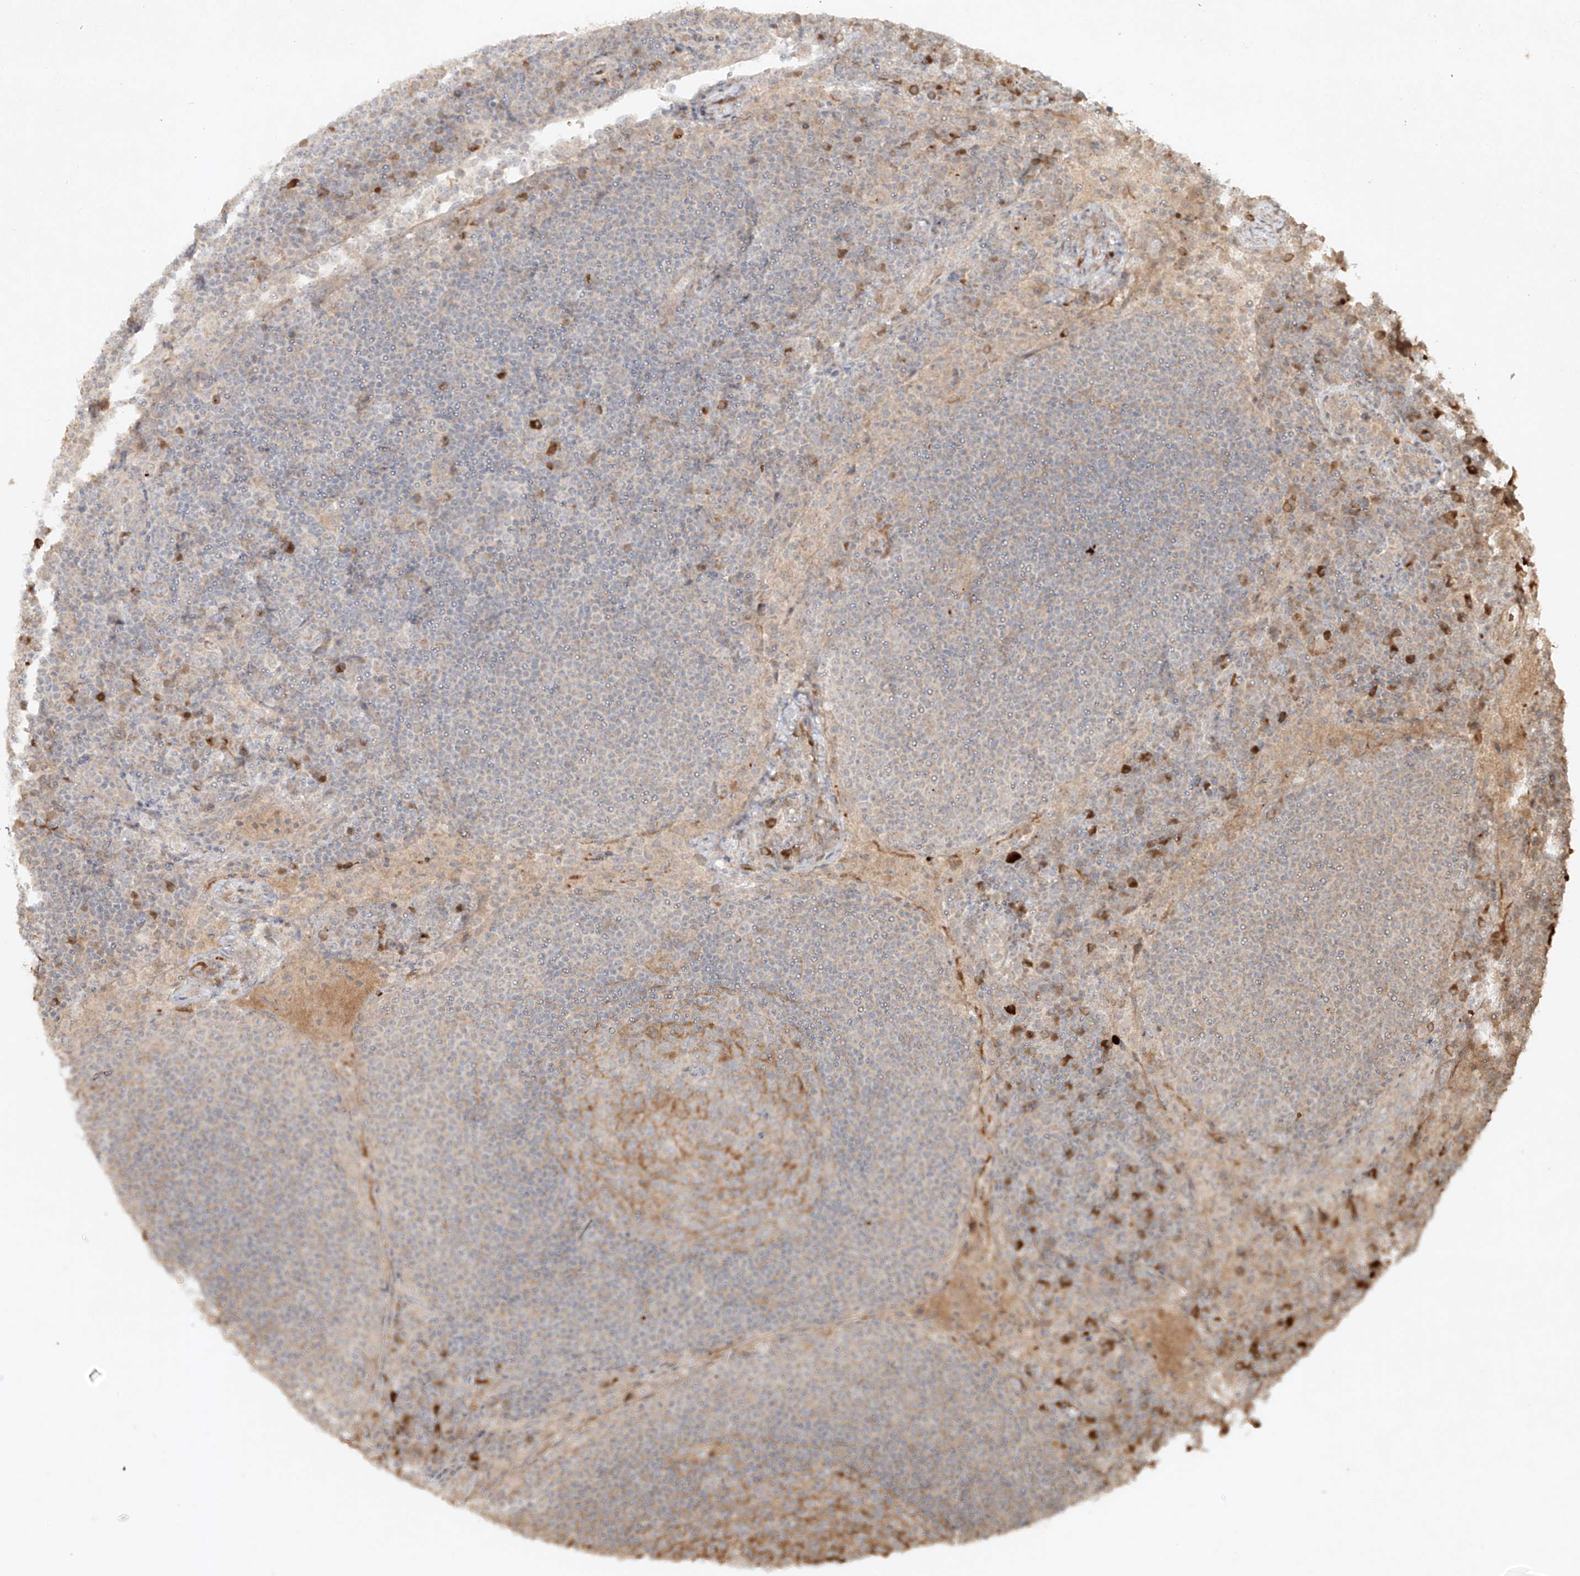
{"staining": {"intensity": "negative", "quantity": "none", "location": "none"}, "tissue": "lymph node", "cell_type": "Germinal center cells", "image_type": "normal", "snomed": [{"axis": "morphology", "description": "Normal tissue, NOS"}, {"axis": "topography", "description": "Lymph node"}], "caption": "An immunohistochemistry (IHC) photomicrograph of normal lymph node is shown. There is no staining in germinal center cells of lymph node. (Brightfield microscopy of DAB immunohistochemistry at high magnification).", "gene": "CYYR1", "patient": {"sex": "female", "age": 53}}